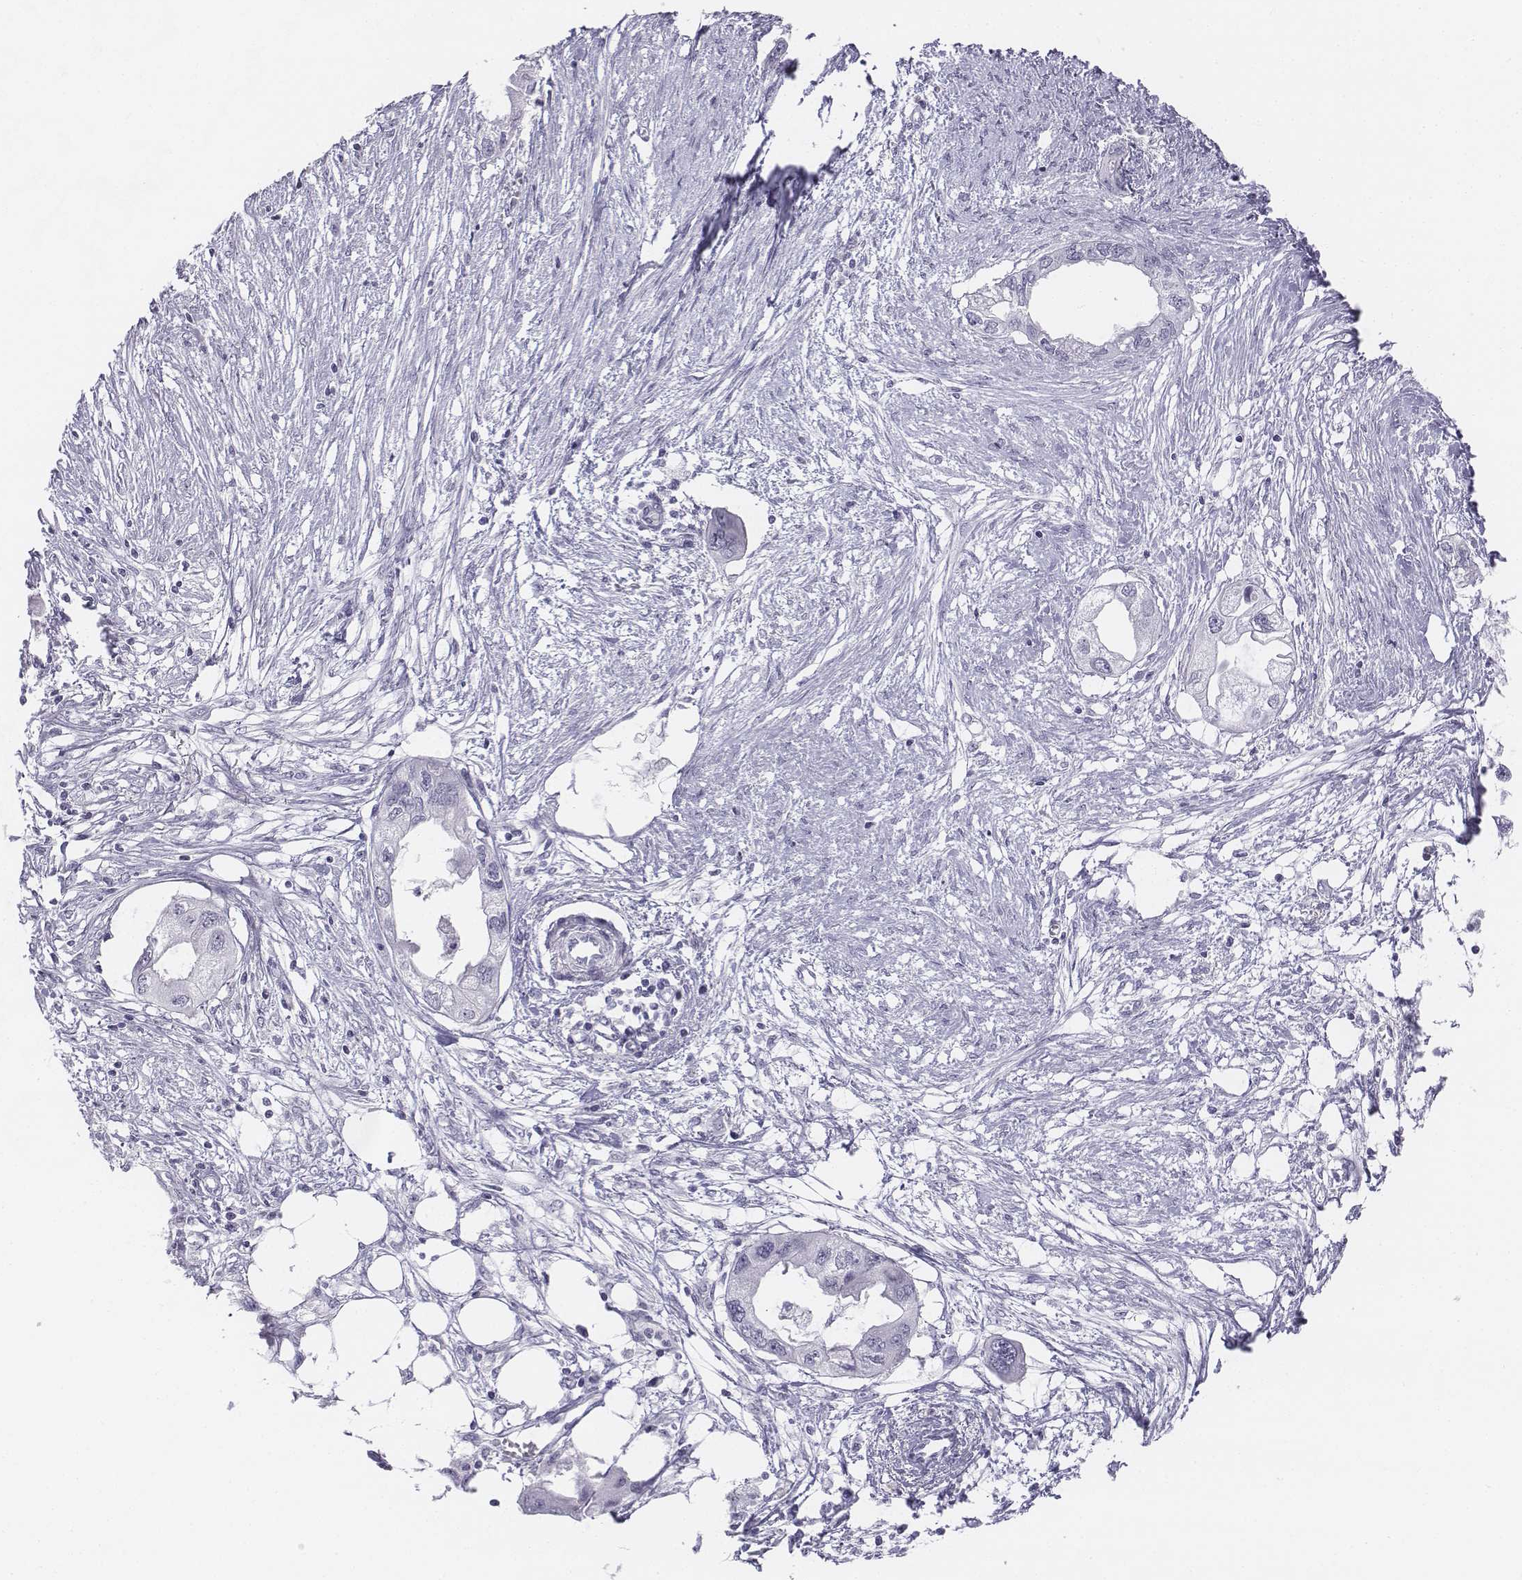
{"staining": {"intensity": "negative", "quantity": "none", "location": "none"}, "tissue": "endometrial cancer", "cell_type": "Tumor cells", "image_type": "cancer", "snomed": [{"axis": "morphology", "description": "Adenocarcinoma, NOS"}, {"axis": "morphology", "description": "Adenocarcinoma, metastatic, NOS"}, {"axis": "topography", "description": "Adipose tissue"}, {"axis": "topography", "description": "Endometrium"}], "caption": "IHC histopathology image of endometrial adenocarcinoma stained for a protein (brown), which displays no staining in tumor cells.", "gene": "UCN2", "patient": {"sex": "female", "age": 67}}